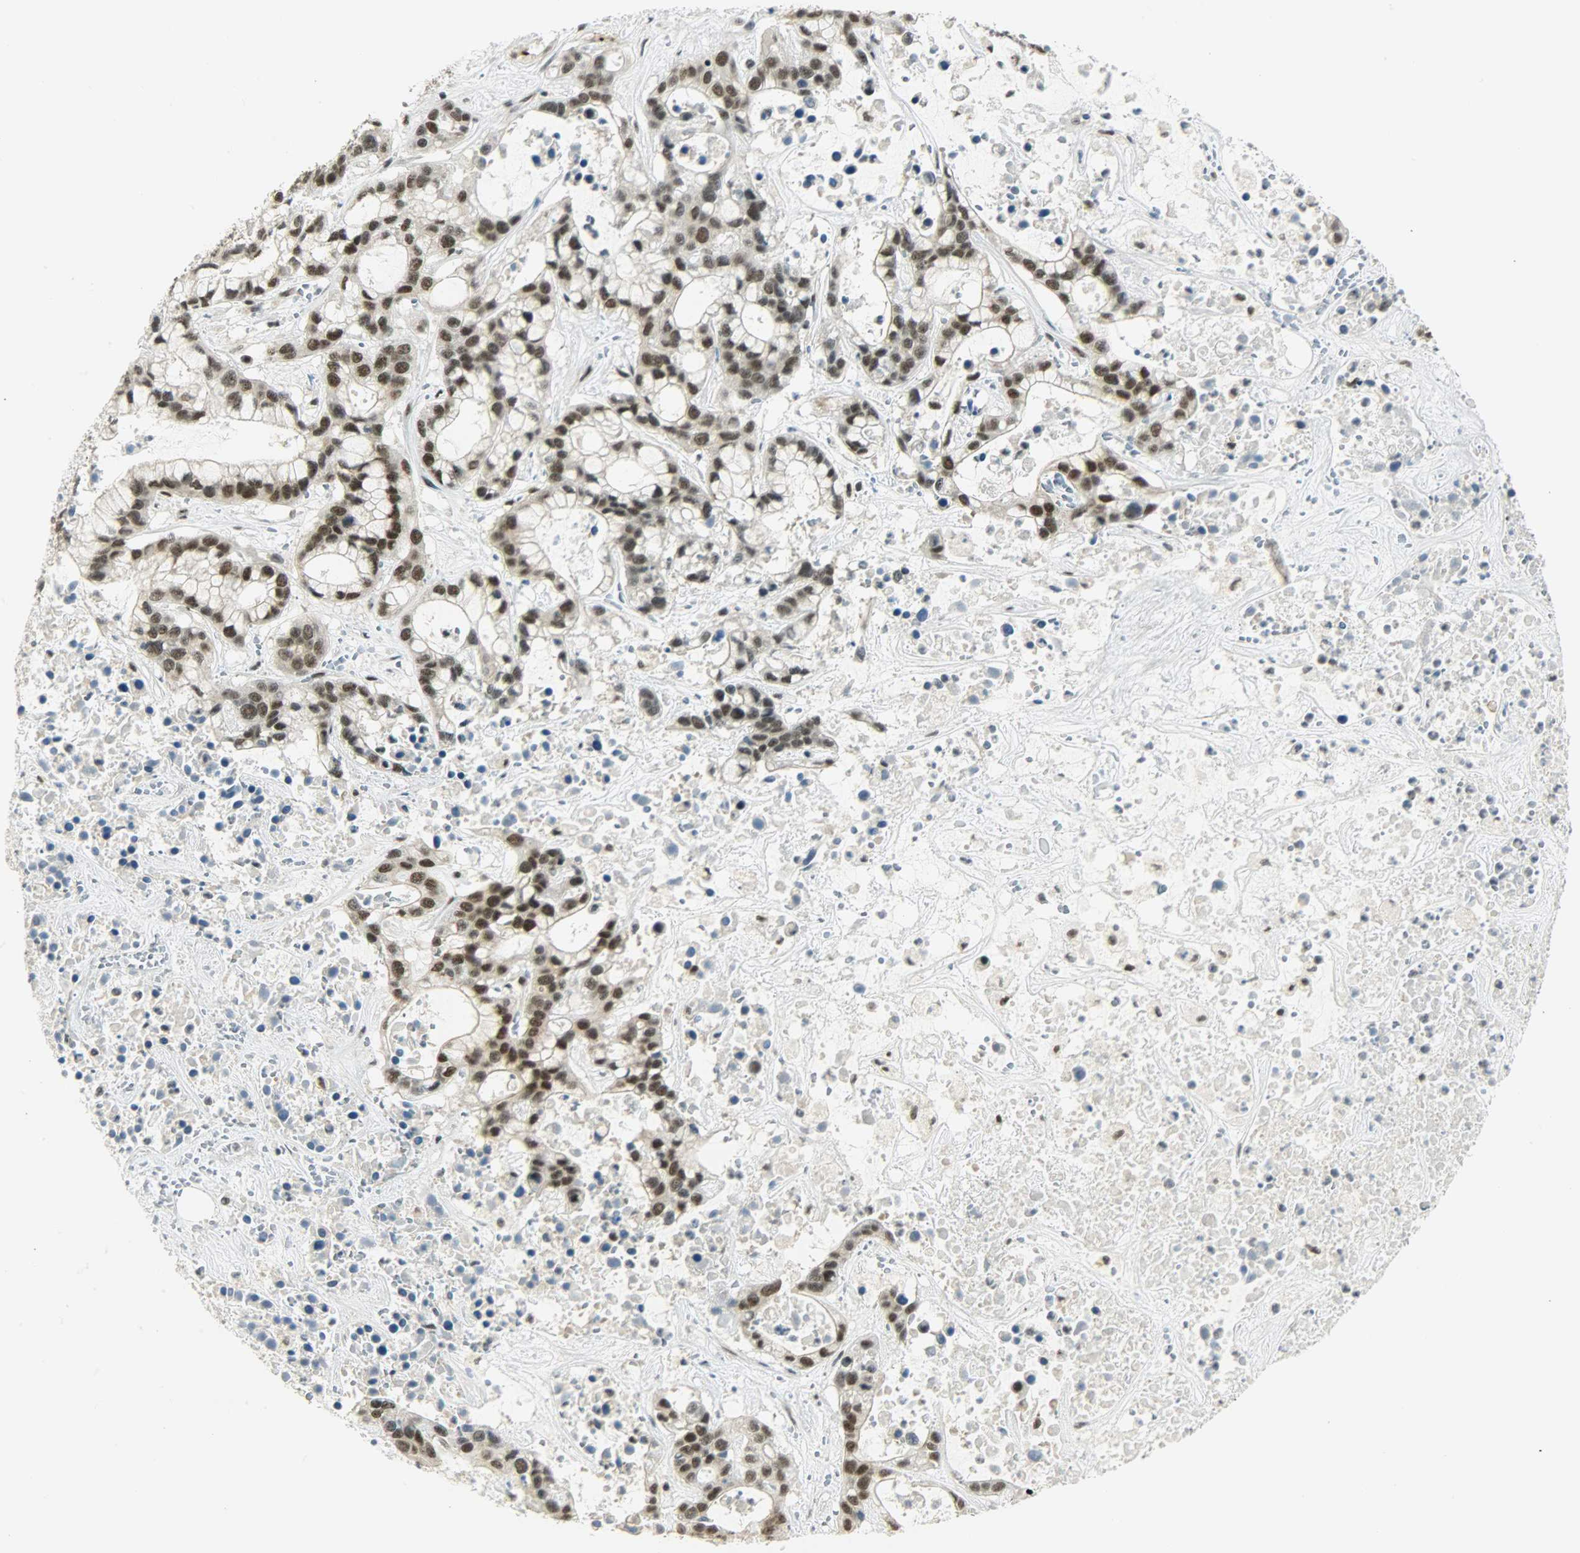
{"staining": {"intensity": "strong", "quantity": ">75%", "location": "nuclear"}, "tissue": "liver cancer", "cell_type": "Tumor cells", "image_type": "cancer", "snomed": [{"axis": "morphology", "description": "Cholangiocarcinoma"}, {"axis": "topography", "description": "Liver"}], "caption": "Tumor cells exhibit high levels of strong nuclear expression in about >75% of cells in liver cholangiocarcinoma. The protein of interest is shown in brown color, while the nuclei are stained blue.", "gene": "SUGP1", "patient": {"sex": "female", "age": 65}}